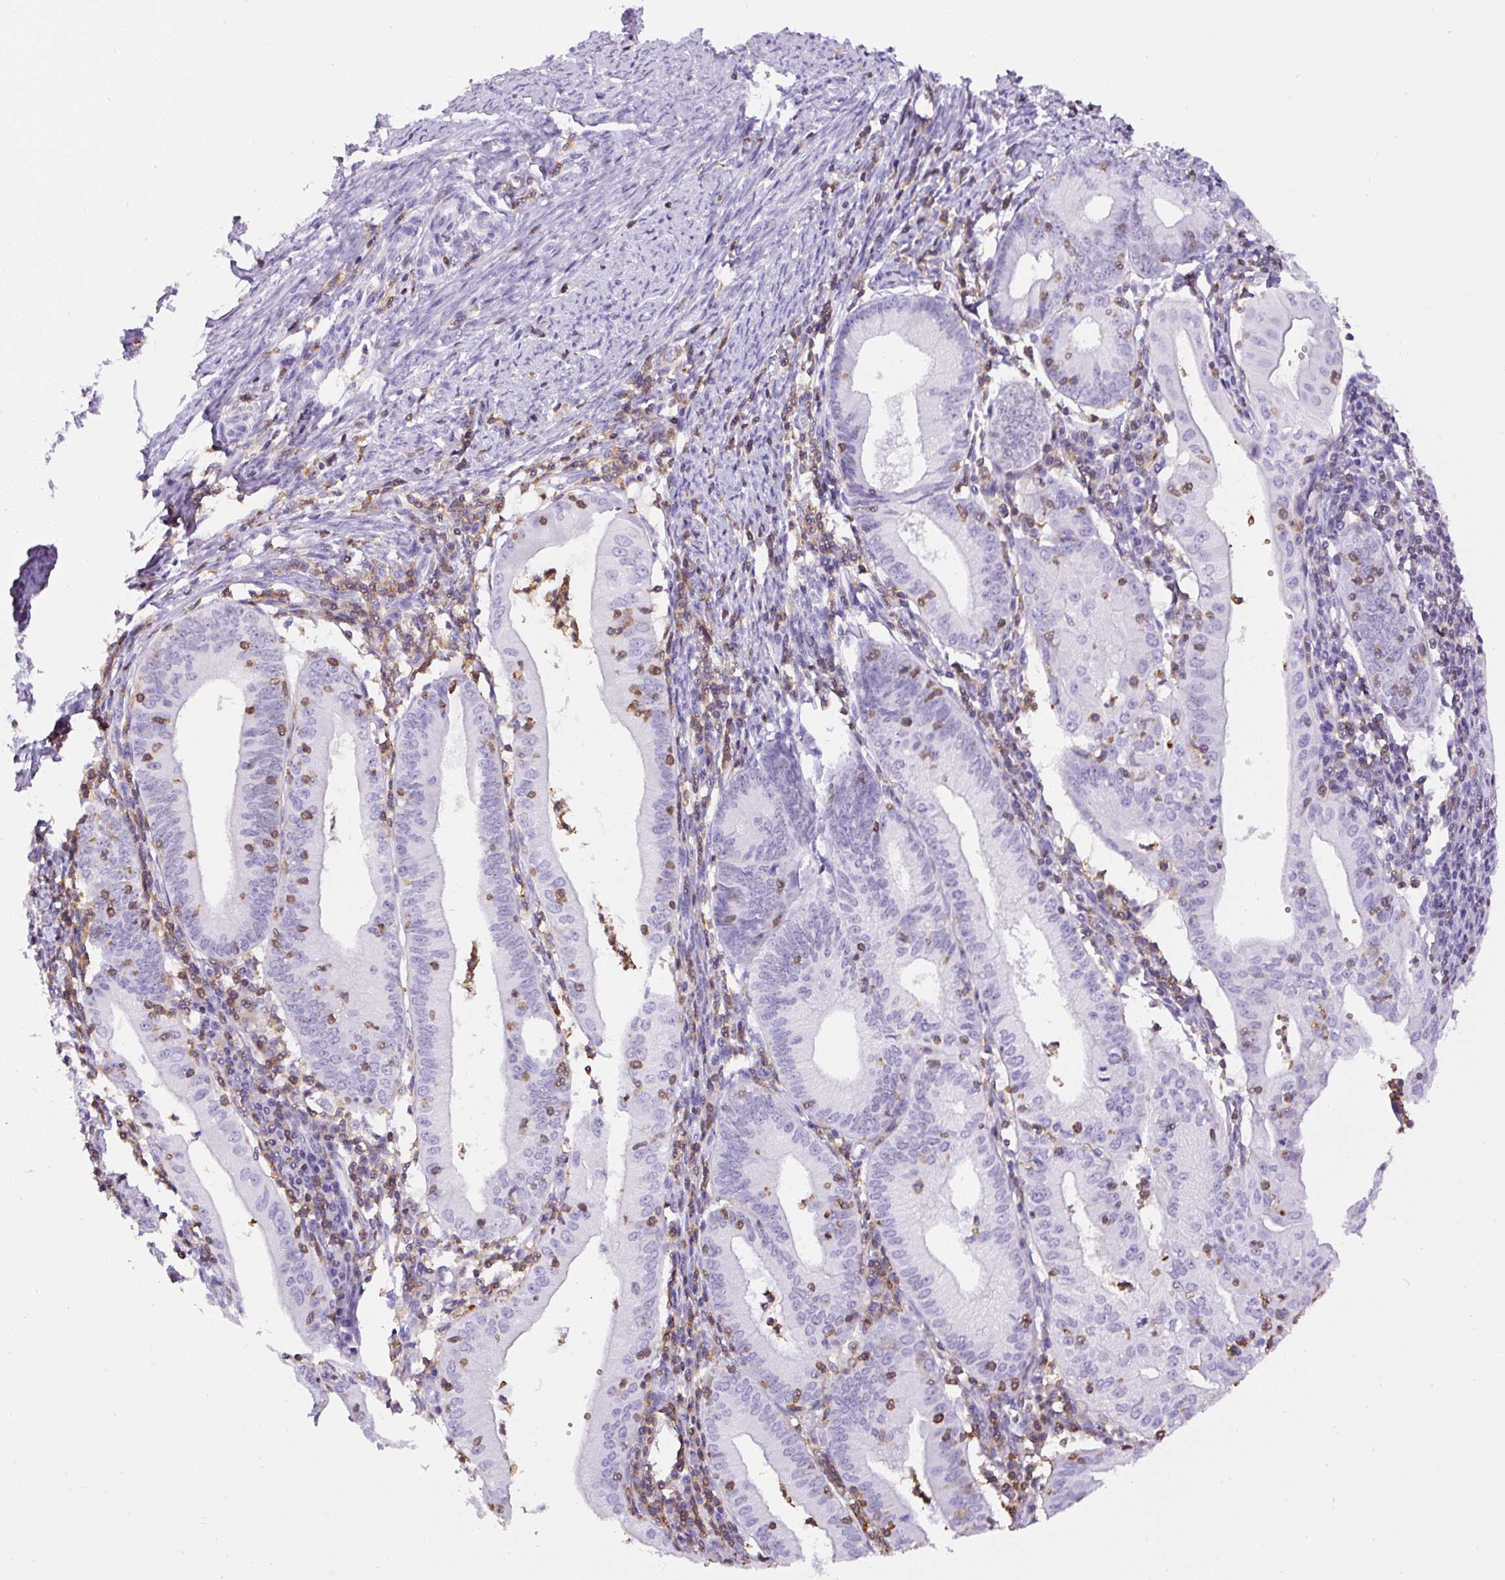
{"staining": {"intensity": "negative", "quantity": "none", "location": "none"}, "tissue": "endometrial cancer", "cell_type": "Tumor cells", "image_type": "cancer", "snomed": [{"axis": "morphology", "description": "Adenocarcinoma, NOS"}, {"axis": "topography", "description": "Endometrium"}], "caption": "This is a photomicrograph of IHC staining of endometrial adenocarcinoma, which shows no expression in tumor cells. (DAB (3,3'-diaminobenzidine) immunohistochemistry (IHC) visualized using brightfield microscopy, high magnification).", "gene": "FAM228B", "patient": {"sex": "female", "age": 60}}